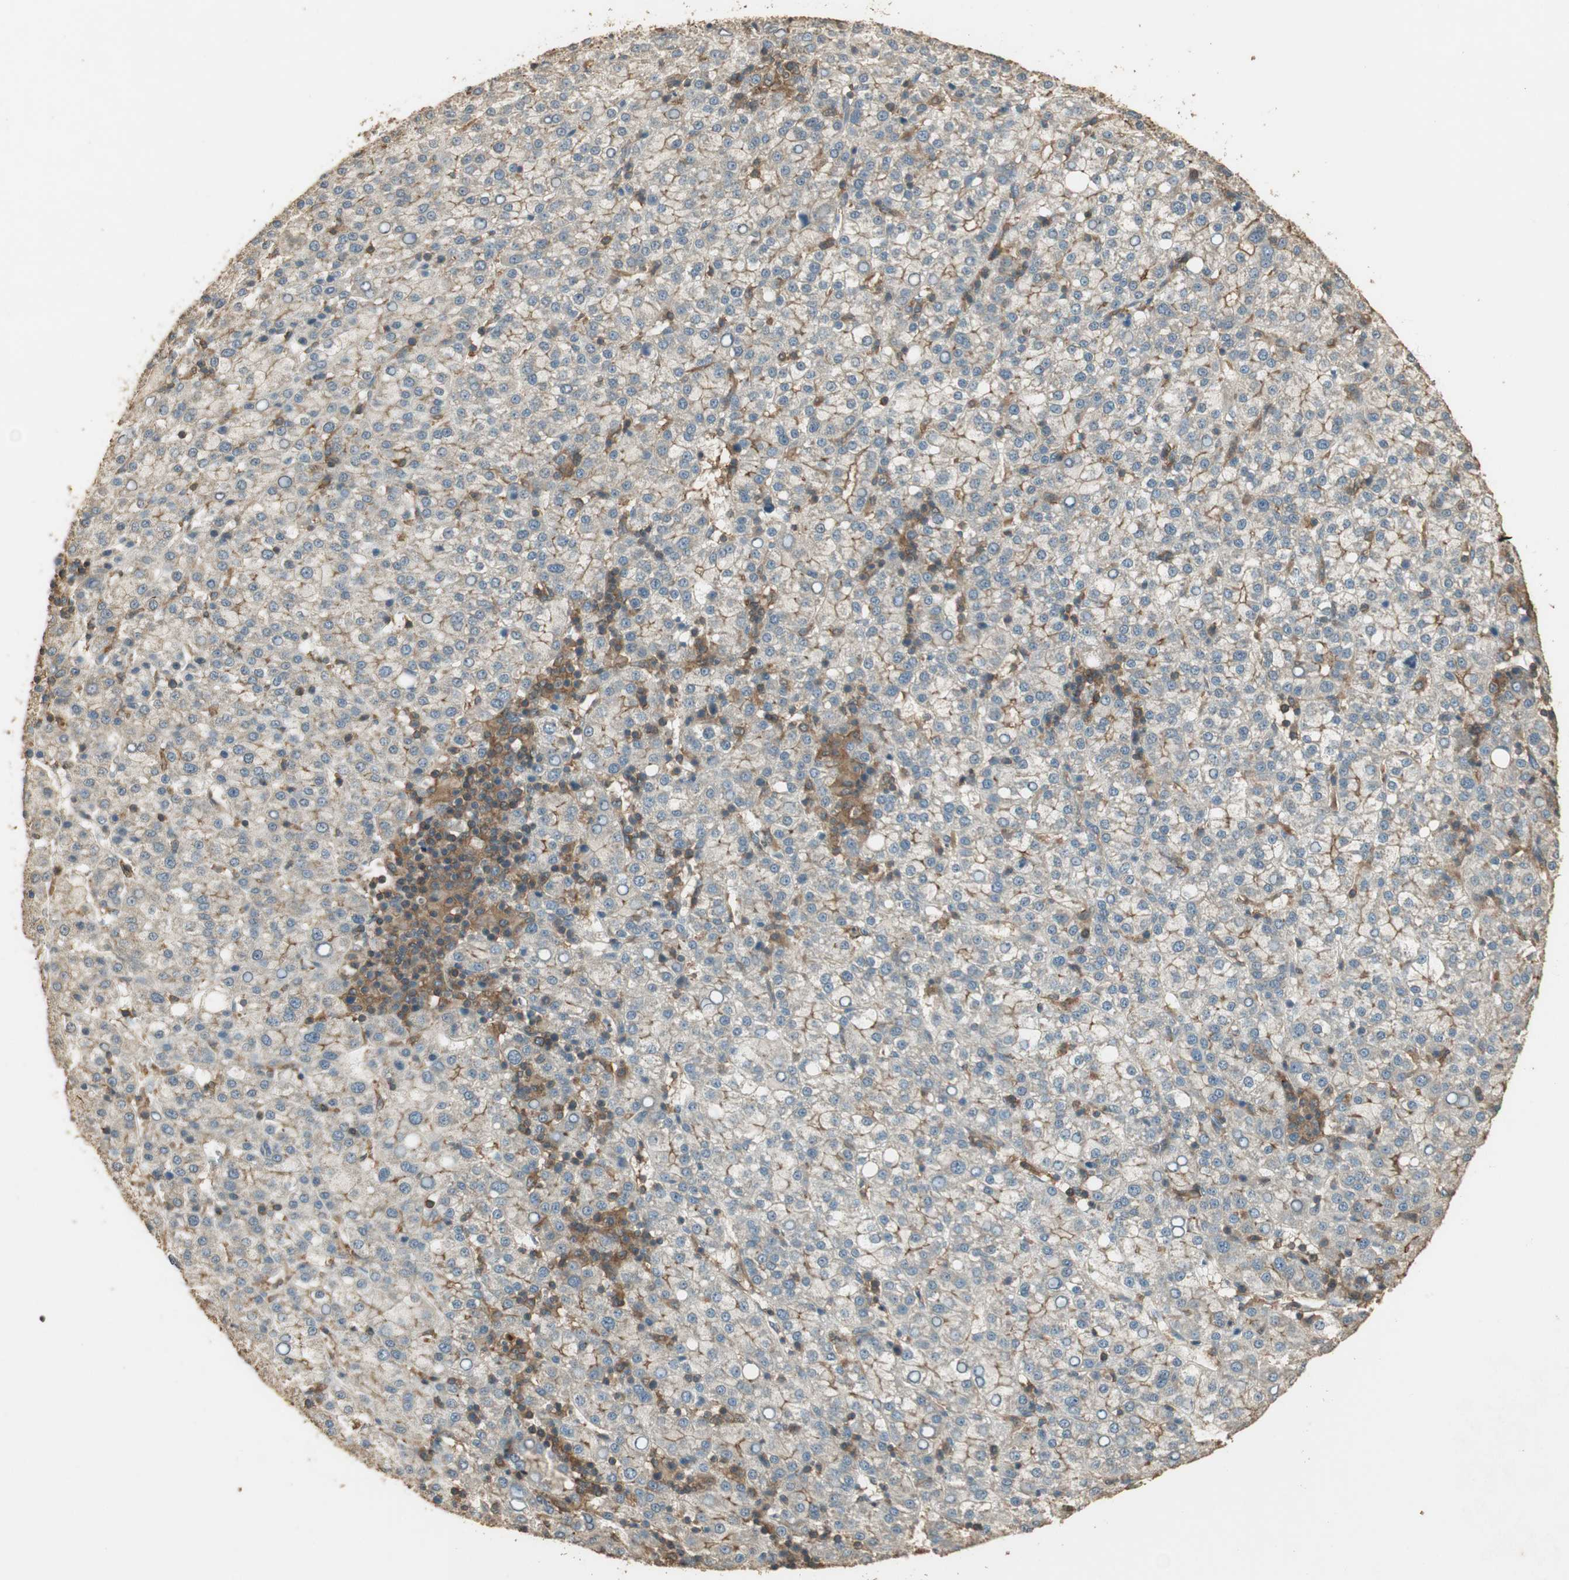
{"staining": {"intensity": "negative", "quantity": "none", "location": "none"}, "tissue": "liver cancer", "cell_type": "Tumor cells", "image_type": "cancer", "snomed": [{"axis": "morphology", "description": "Carcinoma, Hepatocellular, NOS"}, {"axis": "topography", "description": "Liver"}], "caption": "Immunohistochemical staining of human hepatocellular carcinoma (liver) reveals no significant expression in tumor cells. The staining was performed using DAB (3,3'-diaminobenzidine) to visualize the protein expression in brown, while the nuclei were stained in blue with hematoxylin (Magnification: 20x).", "gene": "USP2", "patient": {"sex": "female", "age": 58}}